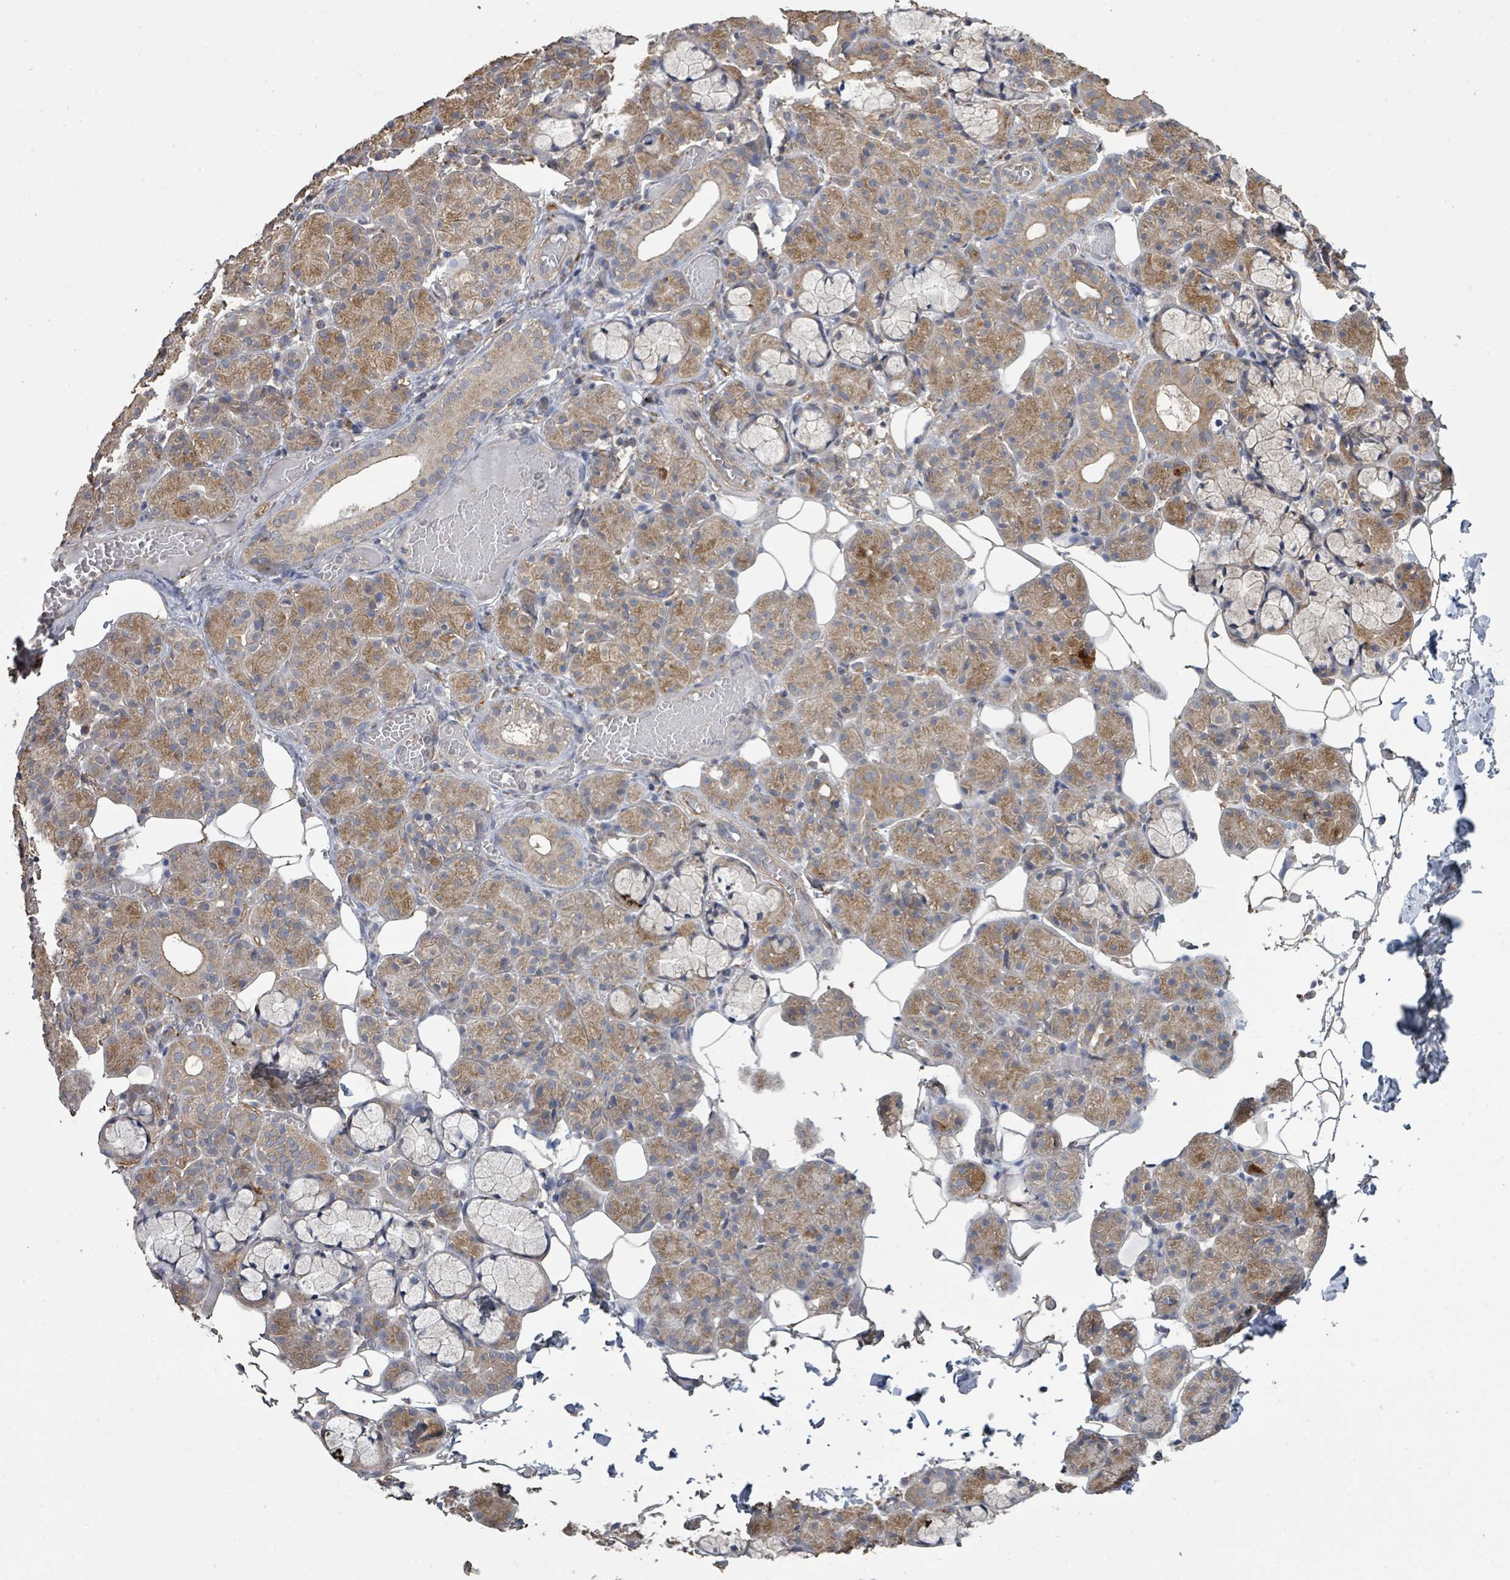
{"staining": {"intensity": "moderate", "quantity": "25%-75%", "location": "cytoplasmic/membranous"}, "tissue": "salivary gland", "cell_type": "Glandular cells", "image_type": "normal", "snomed": [{"axis": "morphology", "description": "Normal tissue, NOS"}, {"axis": "topography", "description": "Salivary gland"}], "caption": "The histopathology image exhibits a brown stain indicating the presence of a protein in the cytoplasmic/membranous of glandular cells in salivary gland. The protein of interest is stained brown, and the nuclei are stained in blue (DAB (3,3'-diaminobenzidine) IHC with brightfield microscopy, high magnification).", "gene": "SLC9A7", "patient": {"sex": "male", "age": 63}}